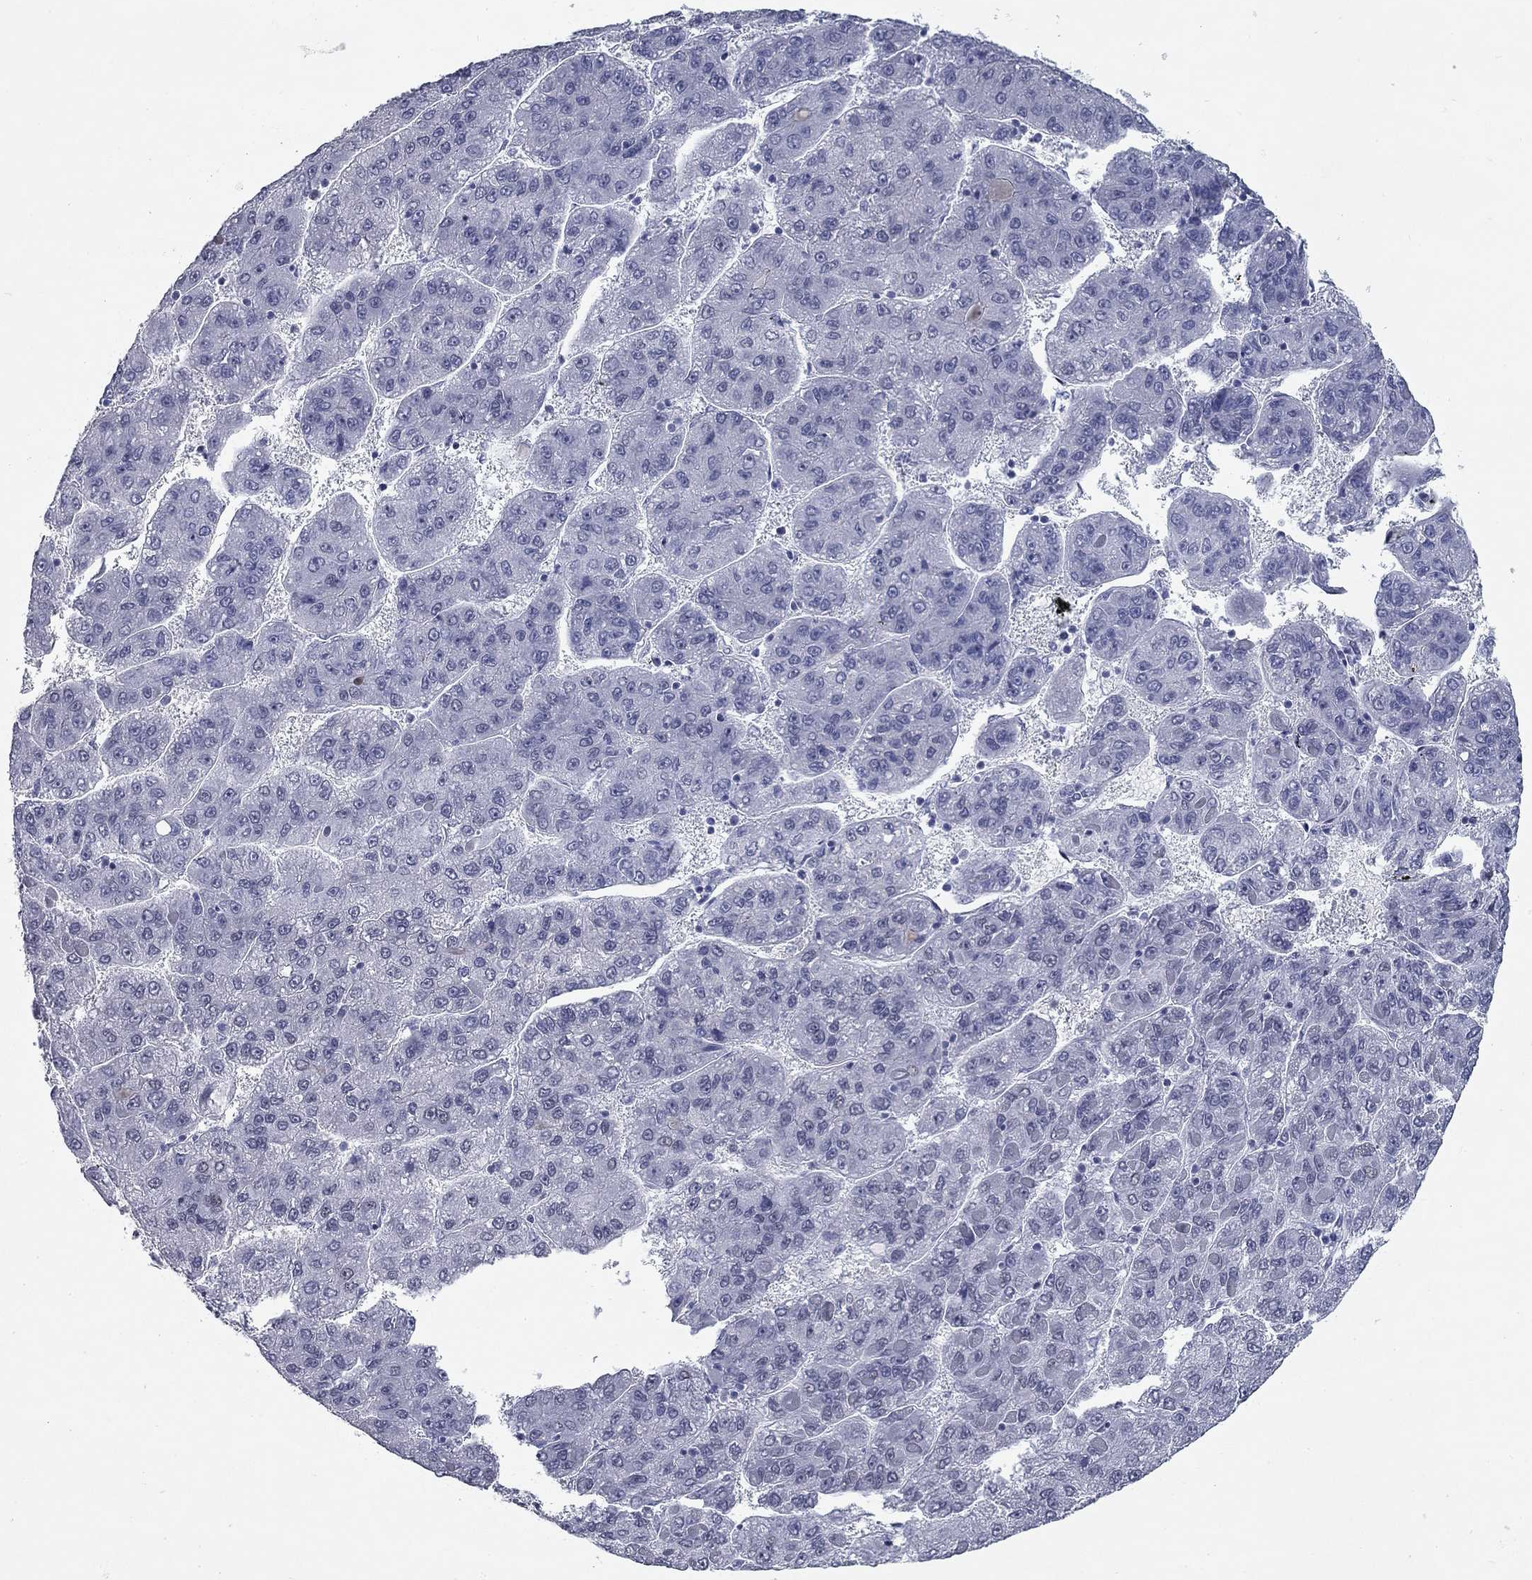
{"staining": {"intensity": "negative", "quantity": "none", "location": "none"}, "tissue": "liver cancer", "cell_type": "Tumor cells", "image_type": "cancer", "snomed": [{"axis": "morphology", "description": "Carcinoma, Hepatocellular, NOS"}, {"axis": "topography", "description": "Liver"}], "caption": "Human liver hepatocellular carcinoma stained for a protein using IHC exhibits no staining in tumor cells.", "gene": "ASF1B", "patient": {"sex": "female", "age": 82}}